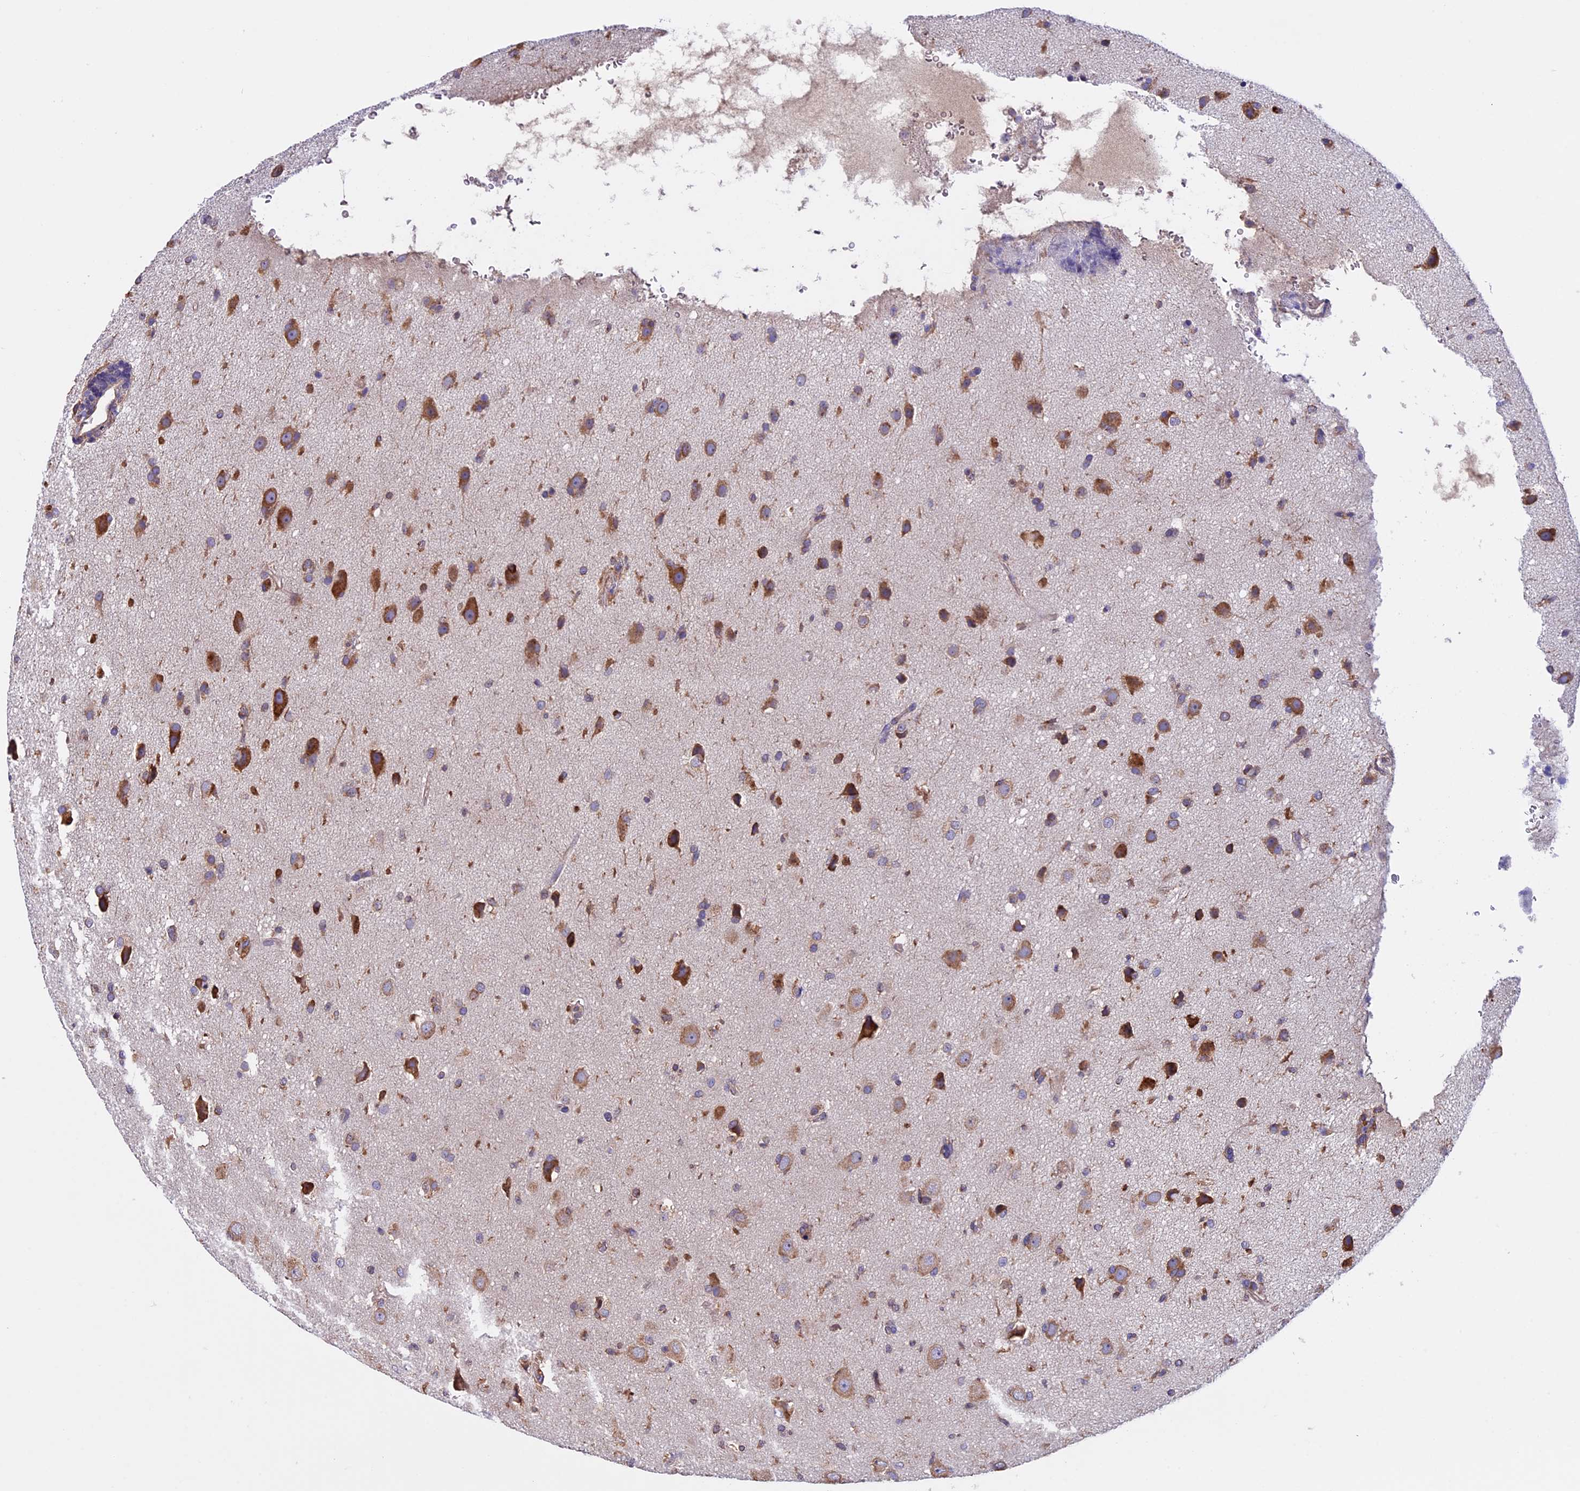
{"staining": {"intensity": "weak", "quantity": "25%-75%", "location": "cytoplasmic/membranous"}, "tissue": "glioma", "cell_type": "Tumor cells", "image_type": "cancer", "snomed": [{"axis": "morphology", "description": "Glioma, malignant, High grade"}, {"axis": "topography", "description": "Brain"}], "caption": "Glioma stained for a protein (brown) shows weak cytoplasmic/membranous positive expression in approximately 25%-75% of tumor cells.", "gene": "BTBD3", "patient": {"sex": "female", "age": 57}}